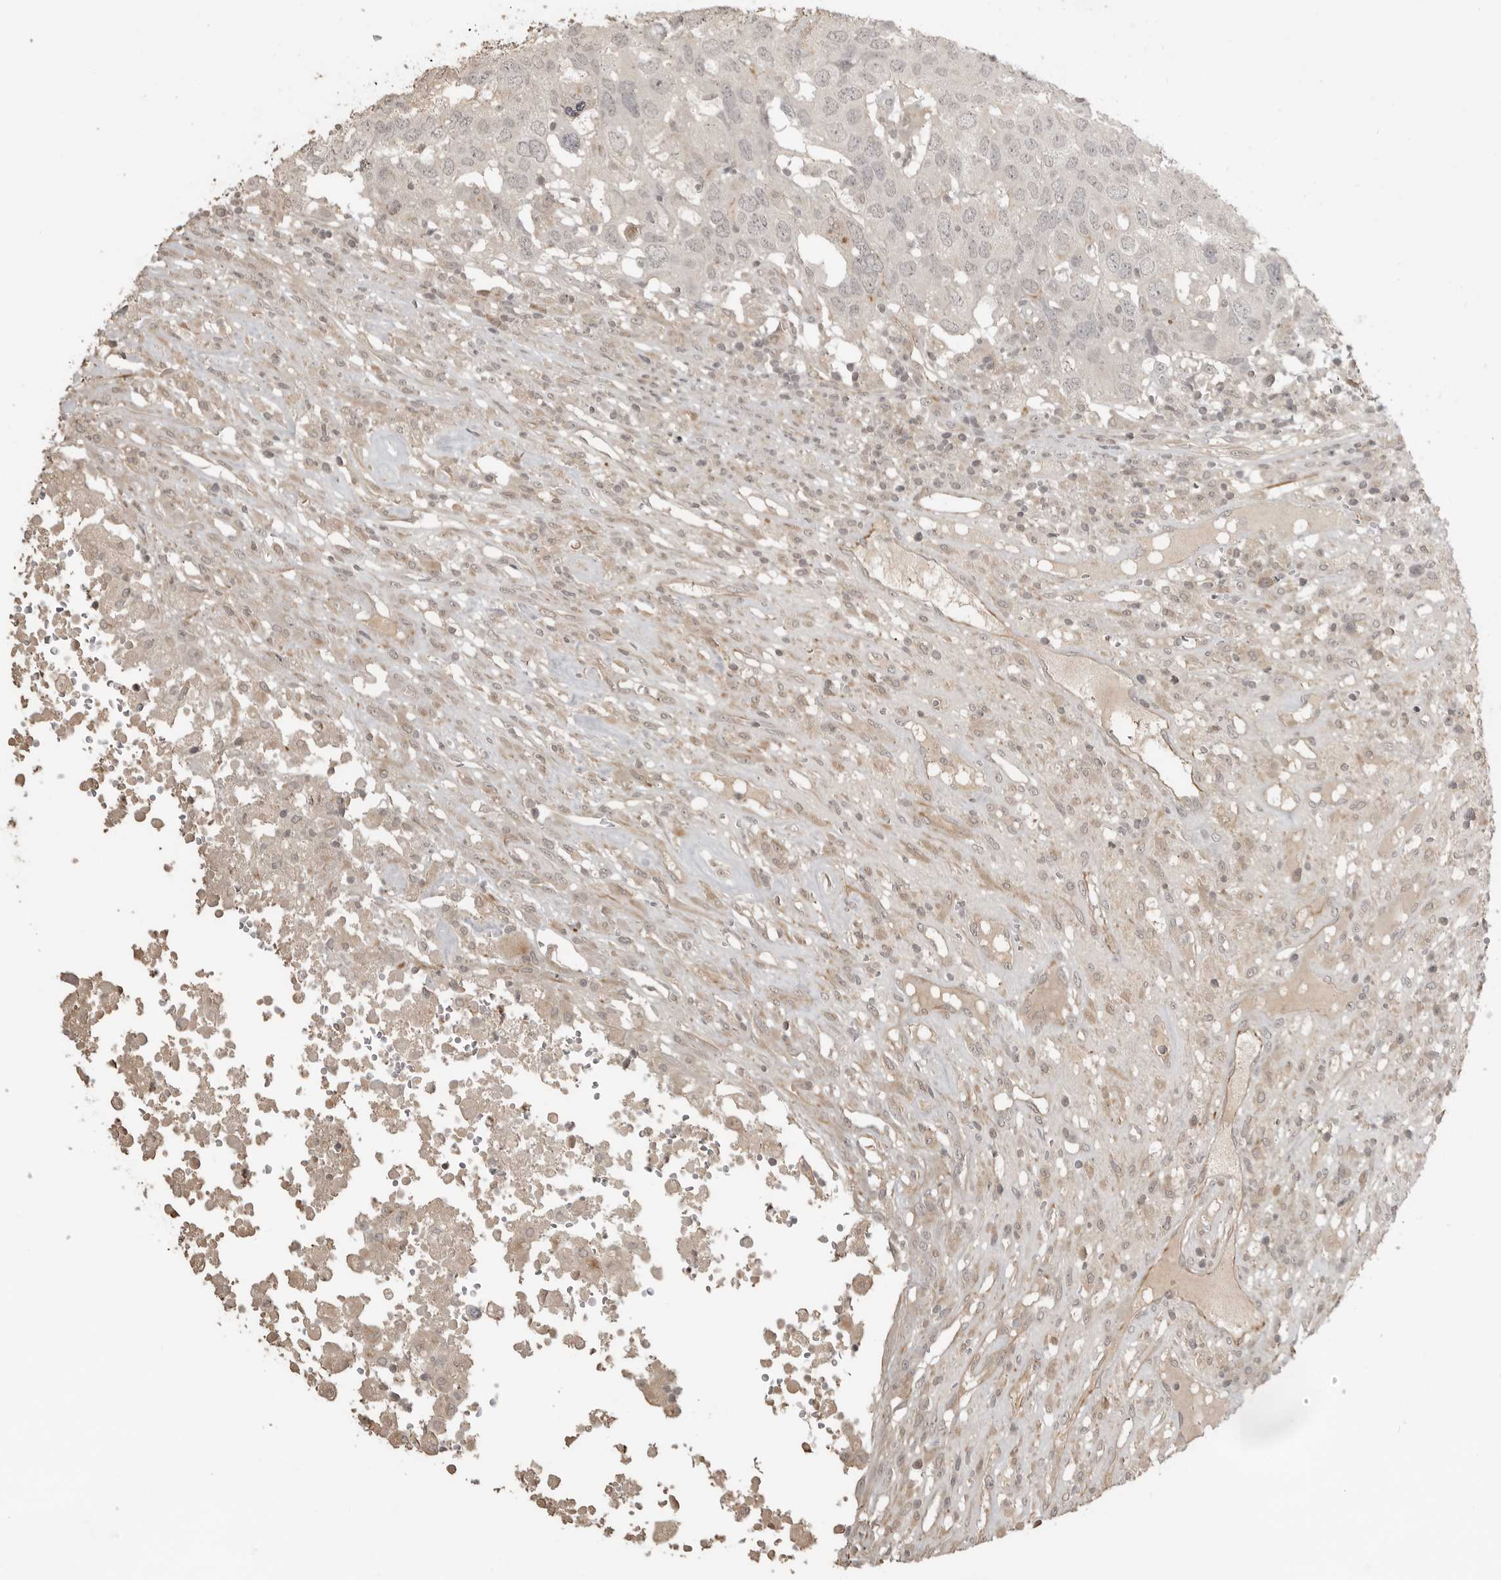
{"staining": {"intensity": "negative", "quantity": "none", "location": "none"}, "tissue": "head and neck cancer", "cell_type": "Tumor cells", "image_type": "cancer", "snomed": [{"axis": "morphology", "description": "Squamous cell carcinoma, NOS"}, {"axis": "topography", "description": "Head-Neck"}], "caption": "This is an immunohistochemistry (IHC) photomicrograph of human head and neck cancer. There is no staining in tumor cells.", "gene": "SMG8", "patient": {"sex": "male", "age": 66}}